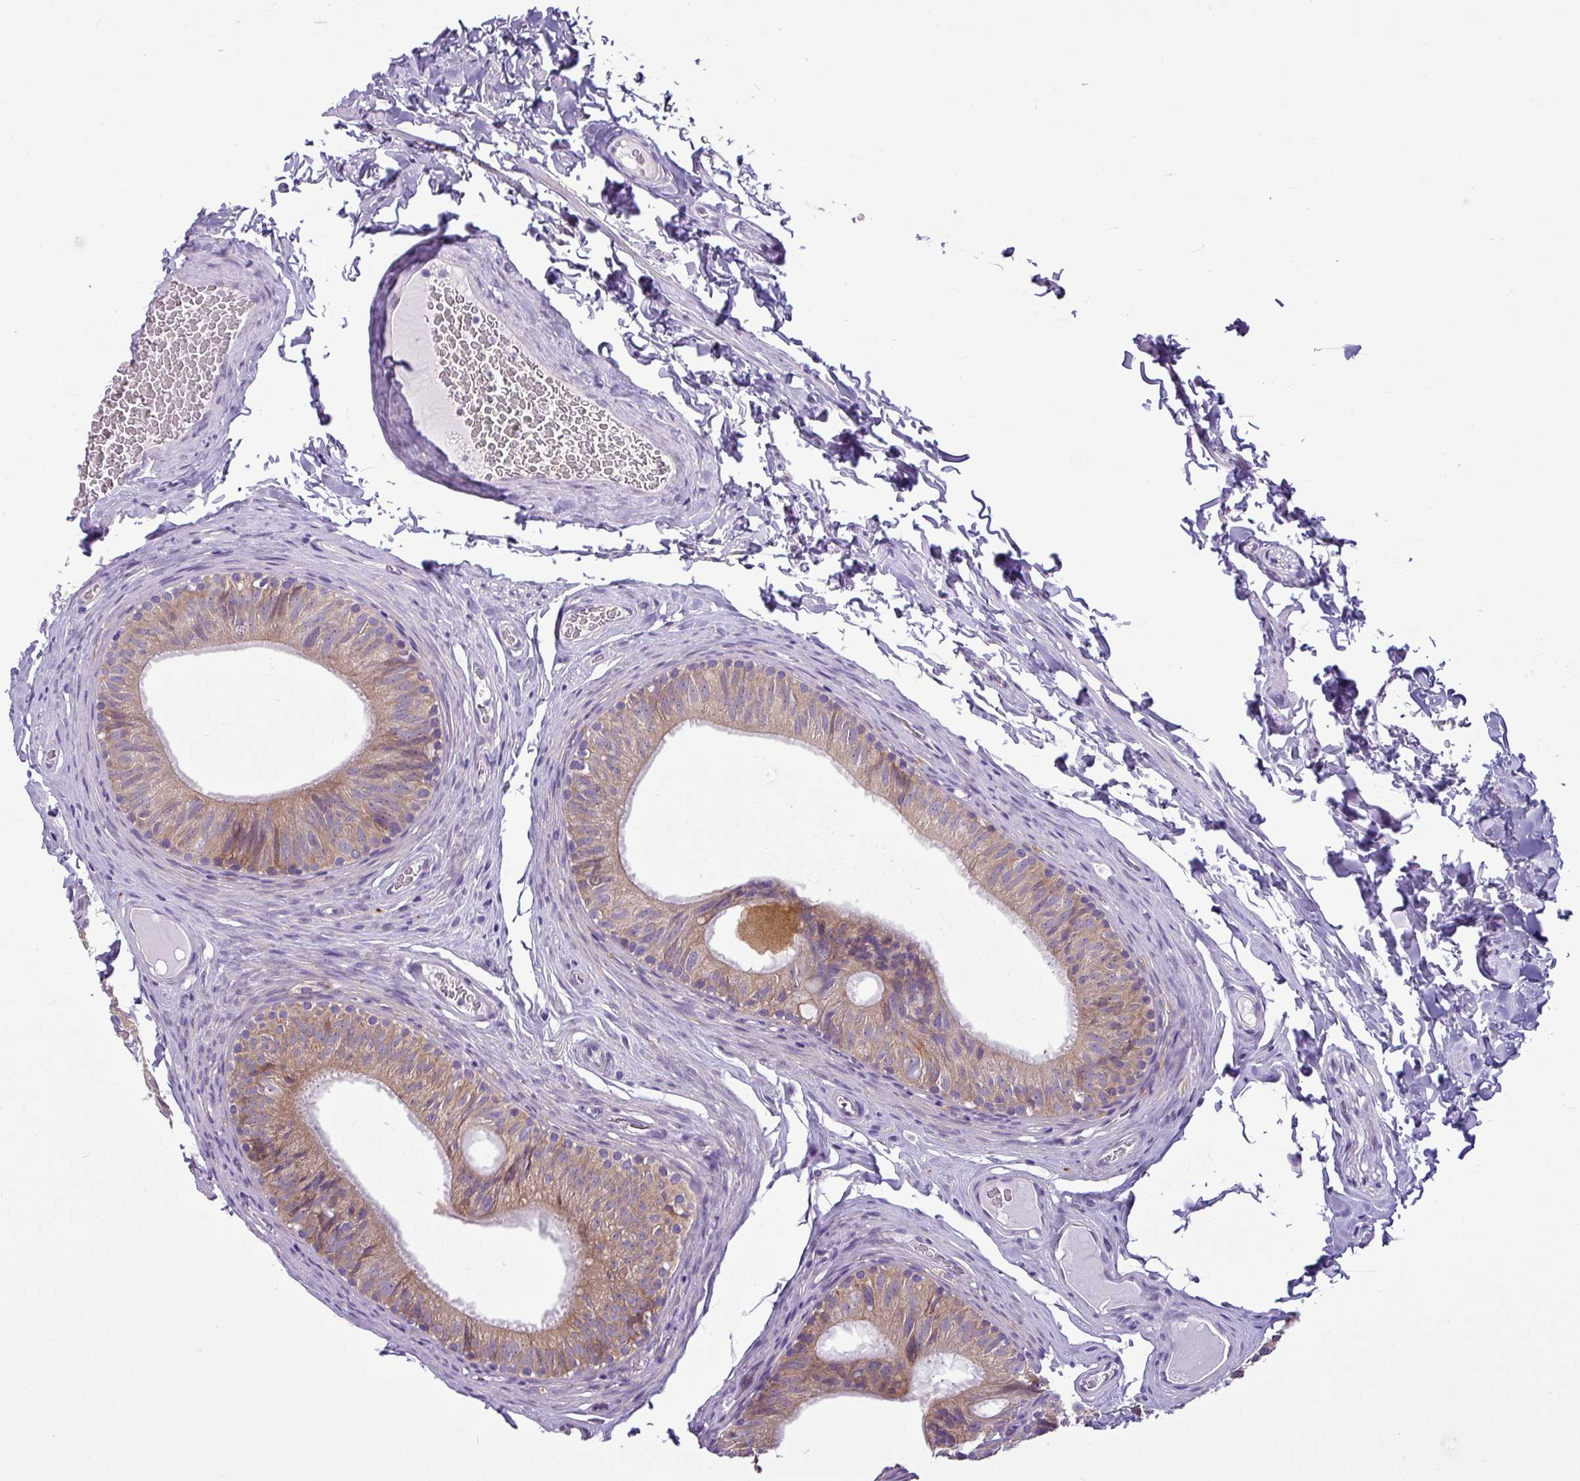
{"staining": {"intensity": "moderate", "quantity": ">75%", "location": "cytoplasmic/membranous"}, "tissue": "epididymis", "cell_type": "Glandular cells", "image_type": "normal", "snomed": [{"axis": "morphology", "description": "Normal tissue, NOS"}, {"axis": "topography", "description": "Epididymis"}], "caption": "A brown stain labels moderate cytoplasmic/membranous positivity of a protein in glandular cells of benign human epididymis. The staining was performed using DAB to visualize the protein expression in brown, while the nuclei were stained in blue with hematoxylin (Magnification: 20x).", "gene": "TOR1AIP2", "patient": {"sex": "male", "age": 34}}